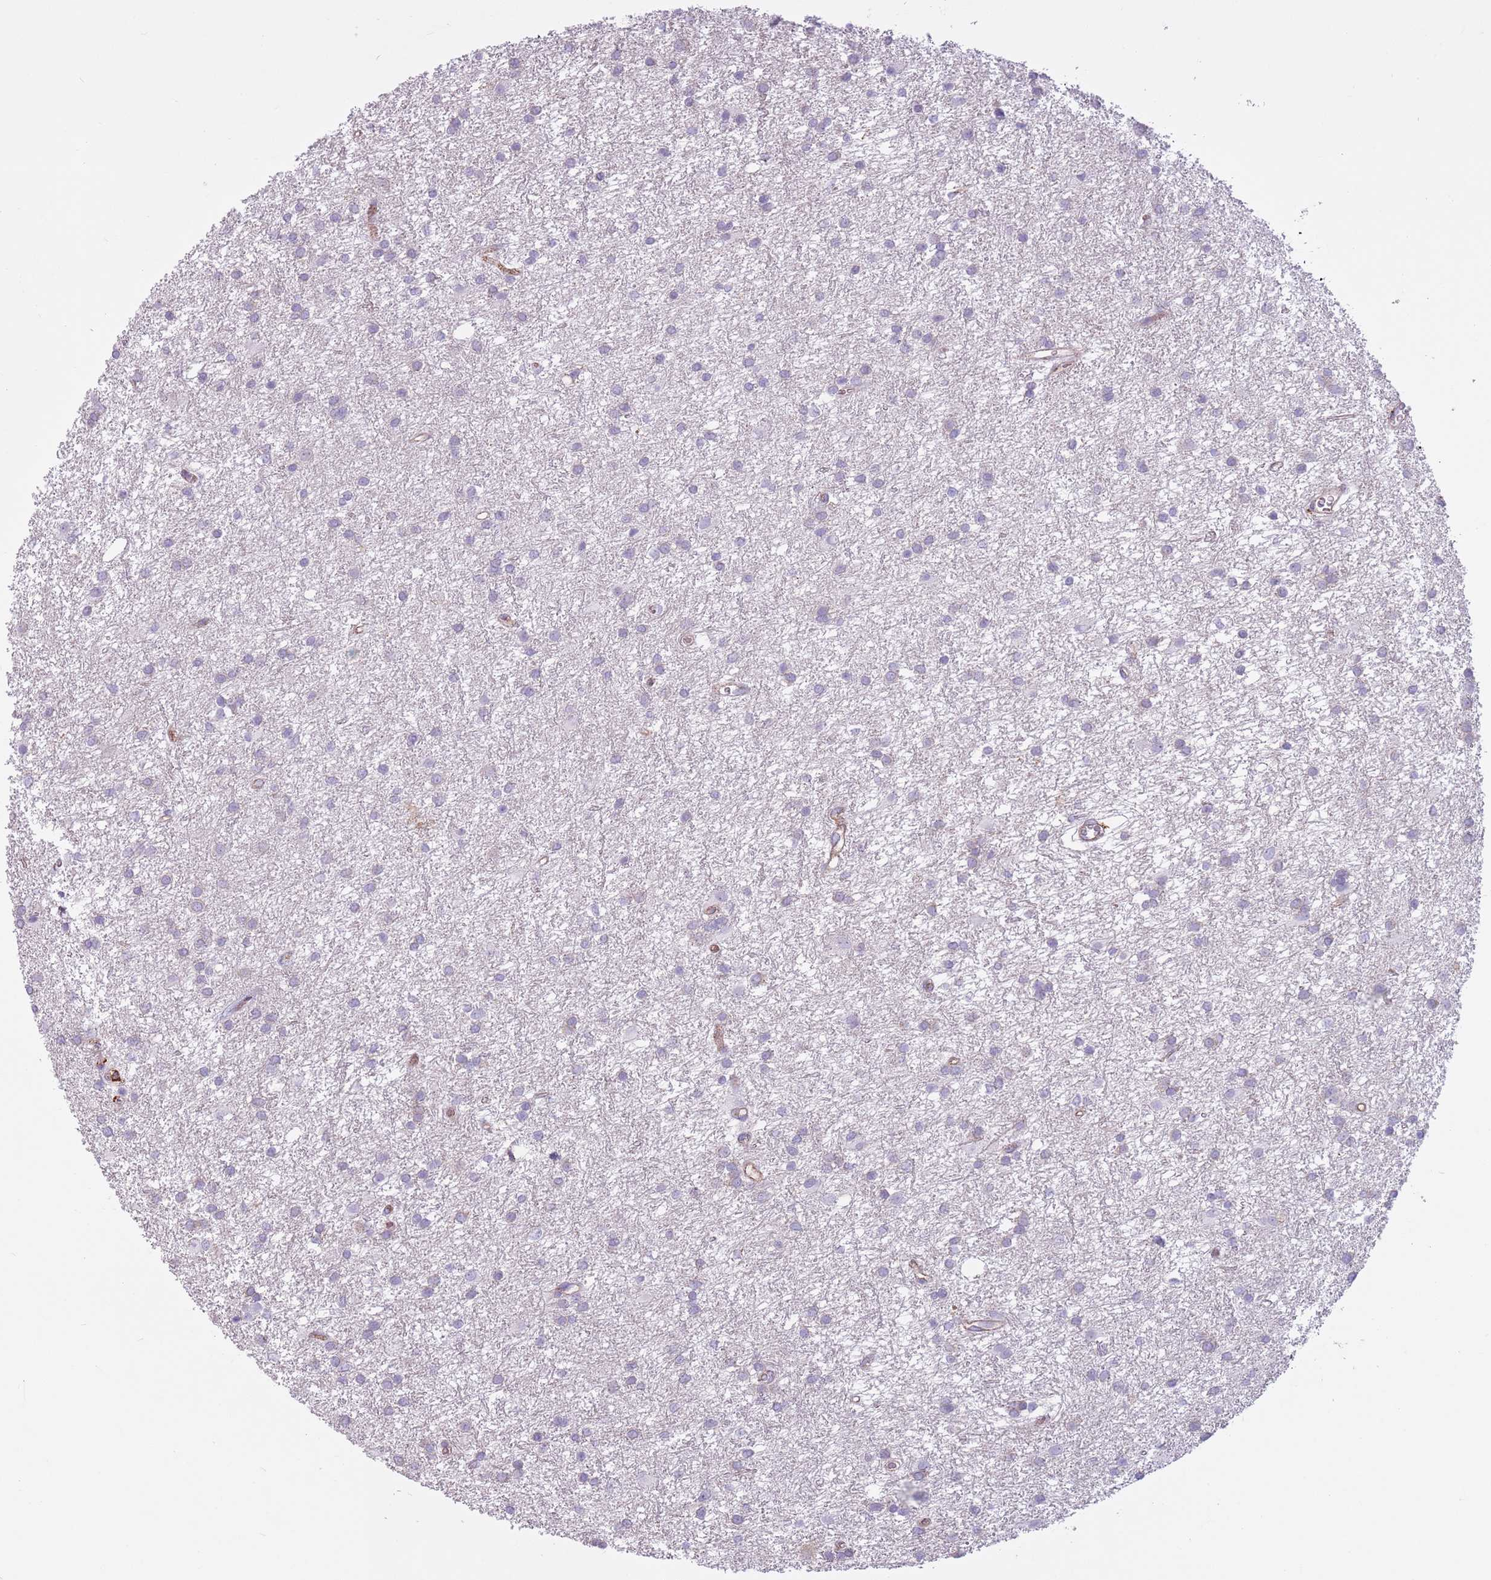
{"staining": {"intensity": "negative", "quantity": "none", "location": "none"}, "tissue": "glioma", "cell_type": "Tumor cells", "image_type": "cancer", "snomed": [{"axis": "morphology", "description": "Glioma, malignant, High grade"}, {"axis": "topography", "description": "Brain"}], "caption": "This micrograph is of glioma stained with immunohistochemistry (IHC) to label a protein in brown with the nuclei are counter-stained blue. There is no positivity in tumor cells. (DAB (3,3'-diaminobenzidine) immunohistochemistry with hematoxylin counter stain).", "gene": "SNX6", "patient": {"sex": "female", "age": 50}}